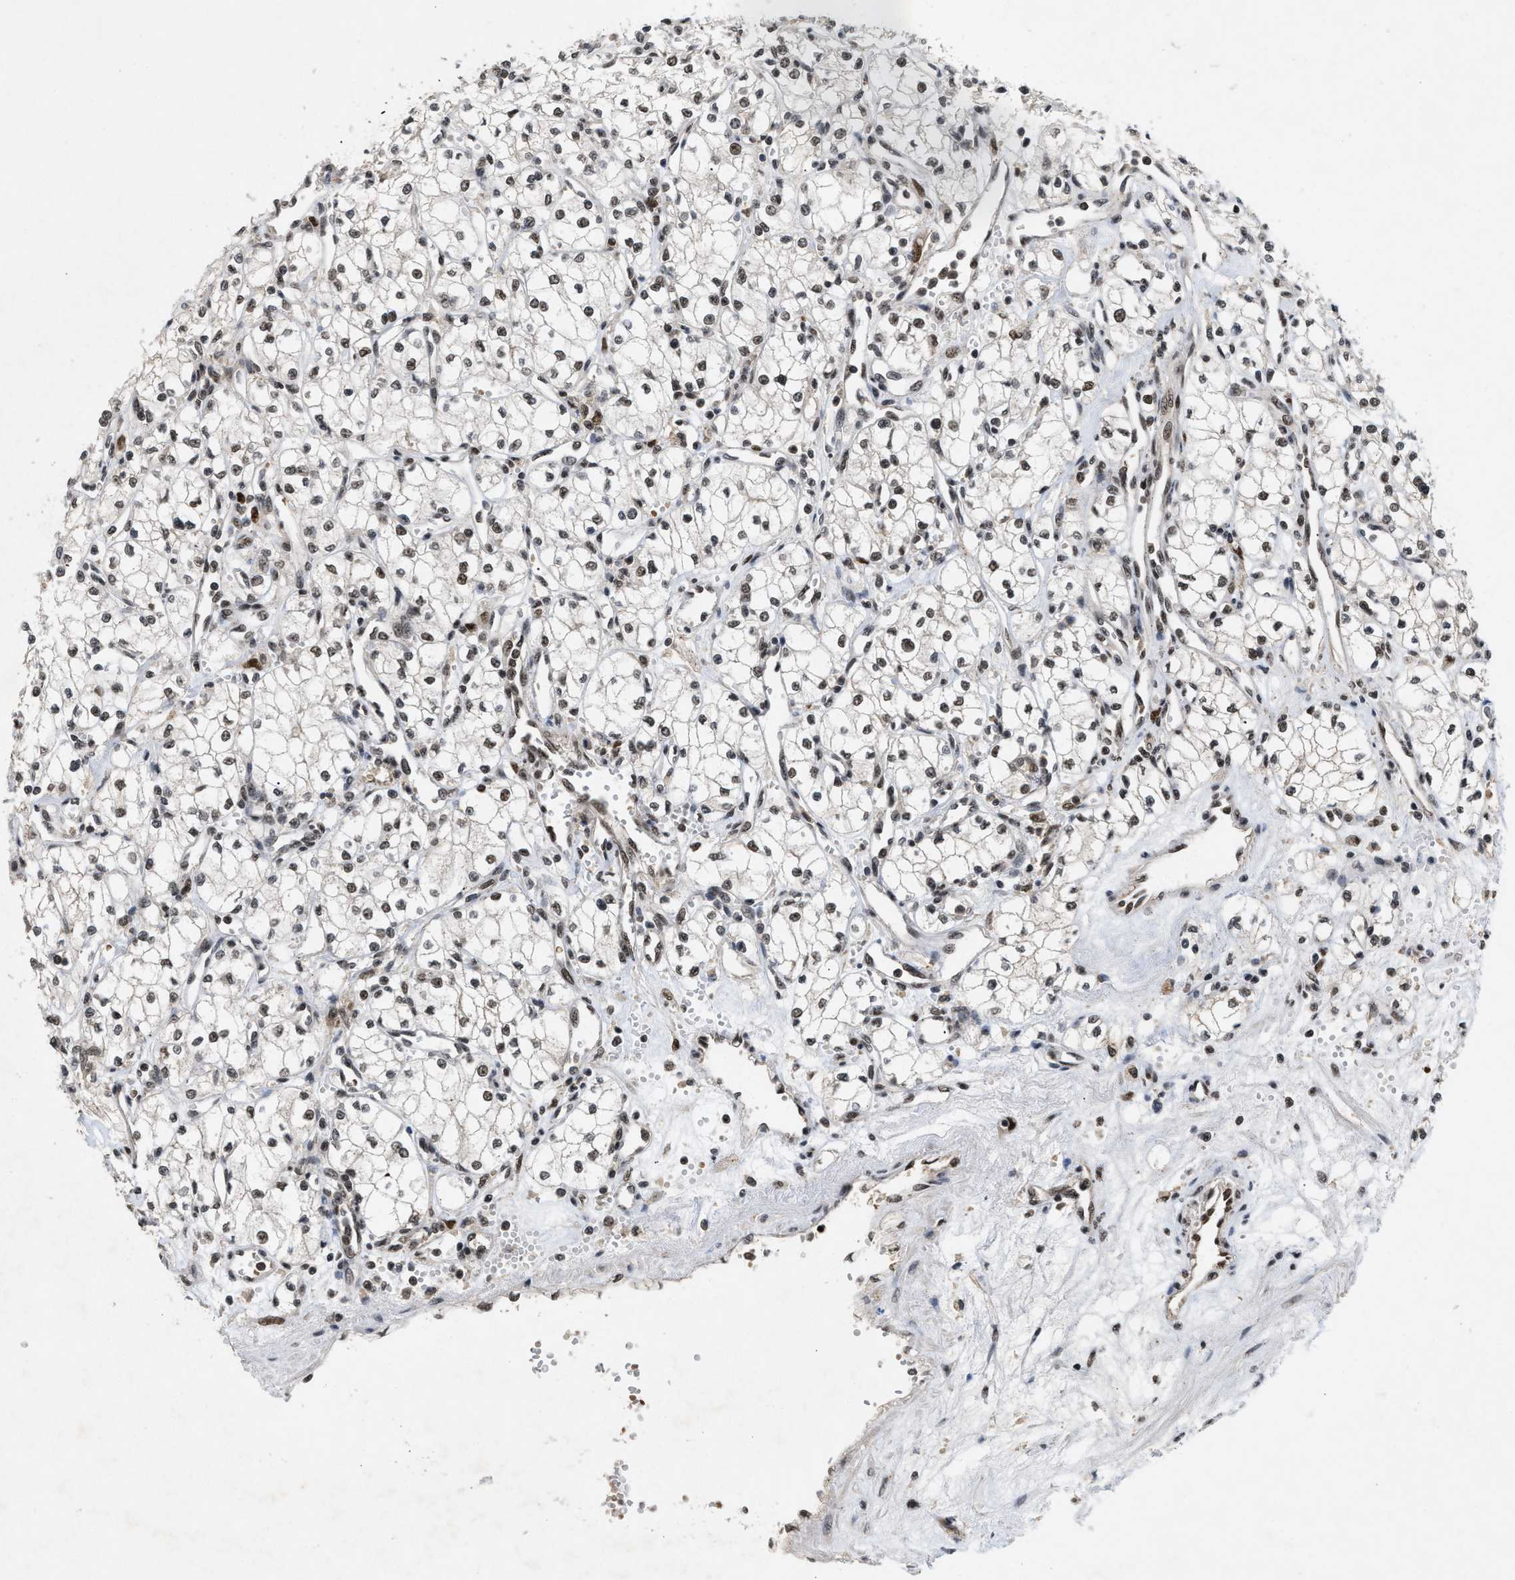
{"staining": {"intensity": "weak", "quantity": ">75%", "location": "nuclear"}, "tissue": "renal cancer", "cell_type": "Tumor cells", "image_type": "cancer", "snomed": [{"axis": "morphology", "description": "Adenocarcinoma, NOS"}, {"axis": "topography", "description": "Kidney"}], "caption": "Protein analysis of renal cancer tissue demonstrates weak nuclear staining in about >75% of tumor cells.", "gene": "ZNF346", "patient": {"sex": "male", "age": 59}}